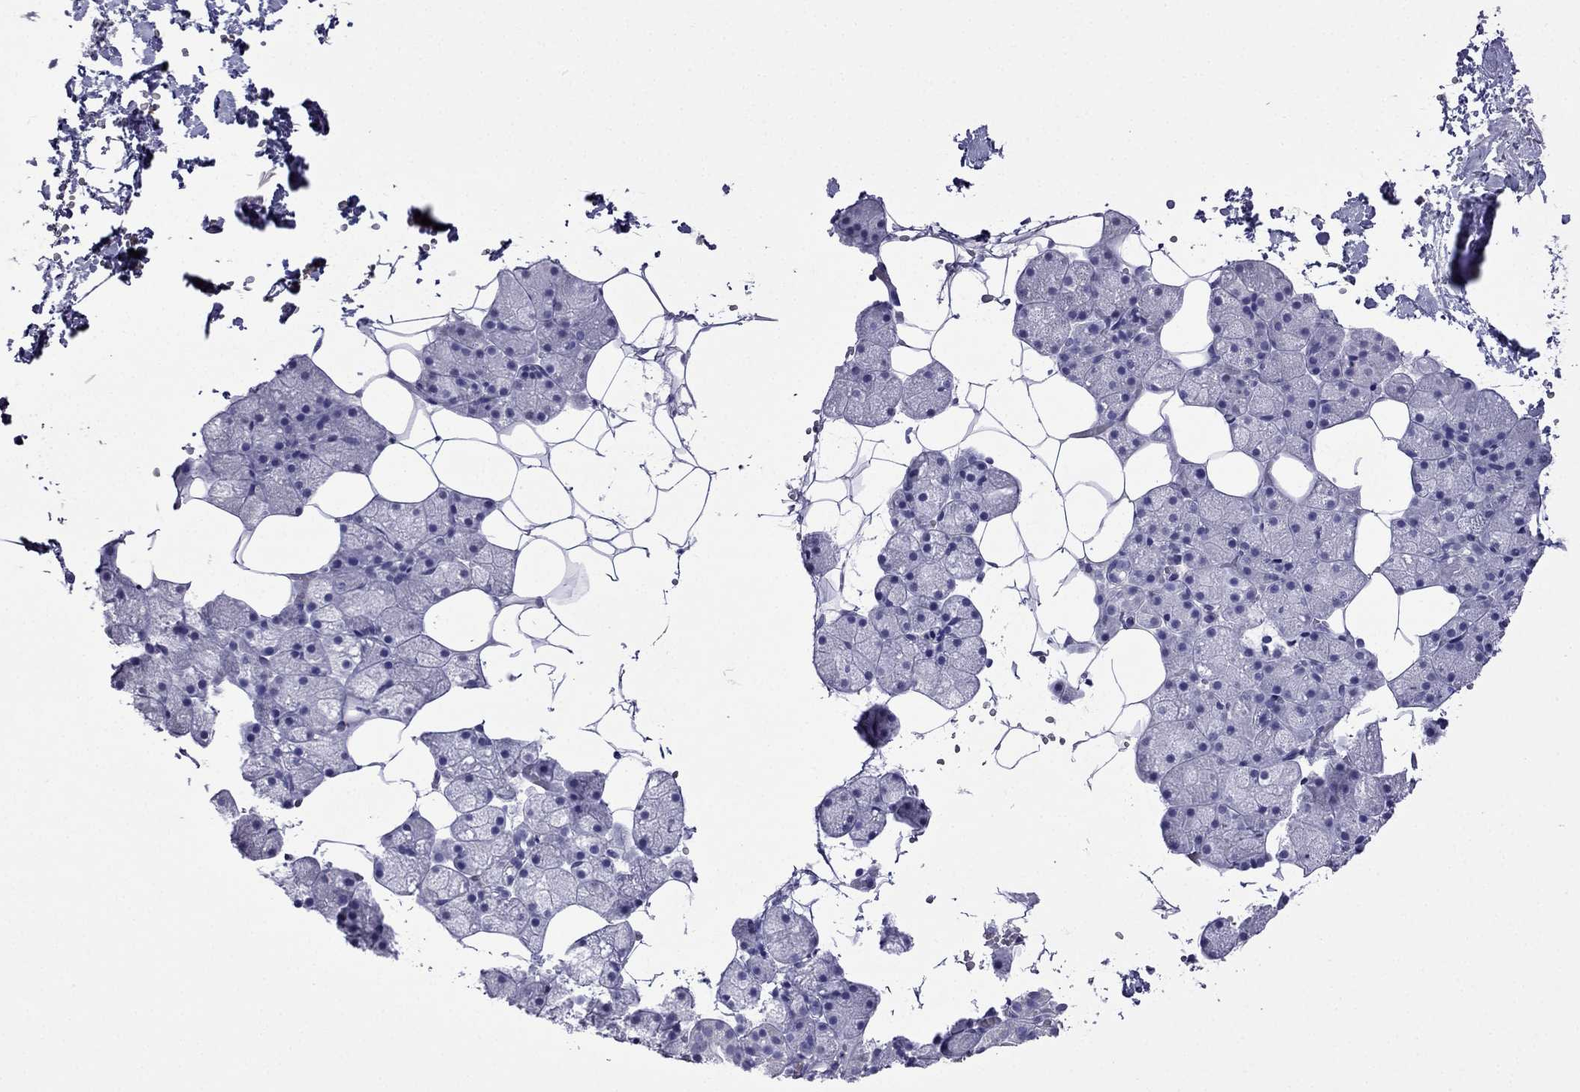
{"staining": {"intensity": "negative", "quantity": "none", "location": "none"}, "tissue": "salivary gland", "cell_type": "Glandular cells", "image_type": "normal", "snomed": [{"axis": "morphology", "description": "Normal tissue, NOS"}, {"axis": "topography", "description": "Salivary gland"}], "caption": "Immunohistochemistry histopathology image of normal salivary gland: salivary gland stained with DAB exhibits no significant protein staining in glandular cells.", "gene": "CDHR4", "patient": {"sex": "male", "age": 38}}